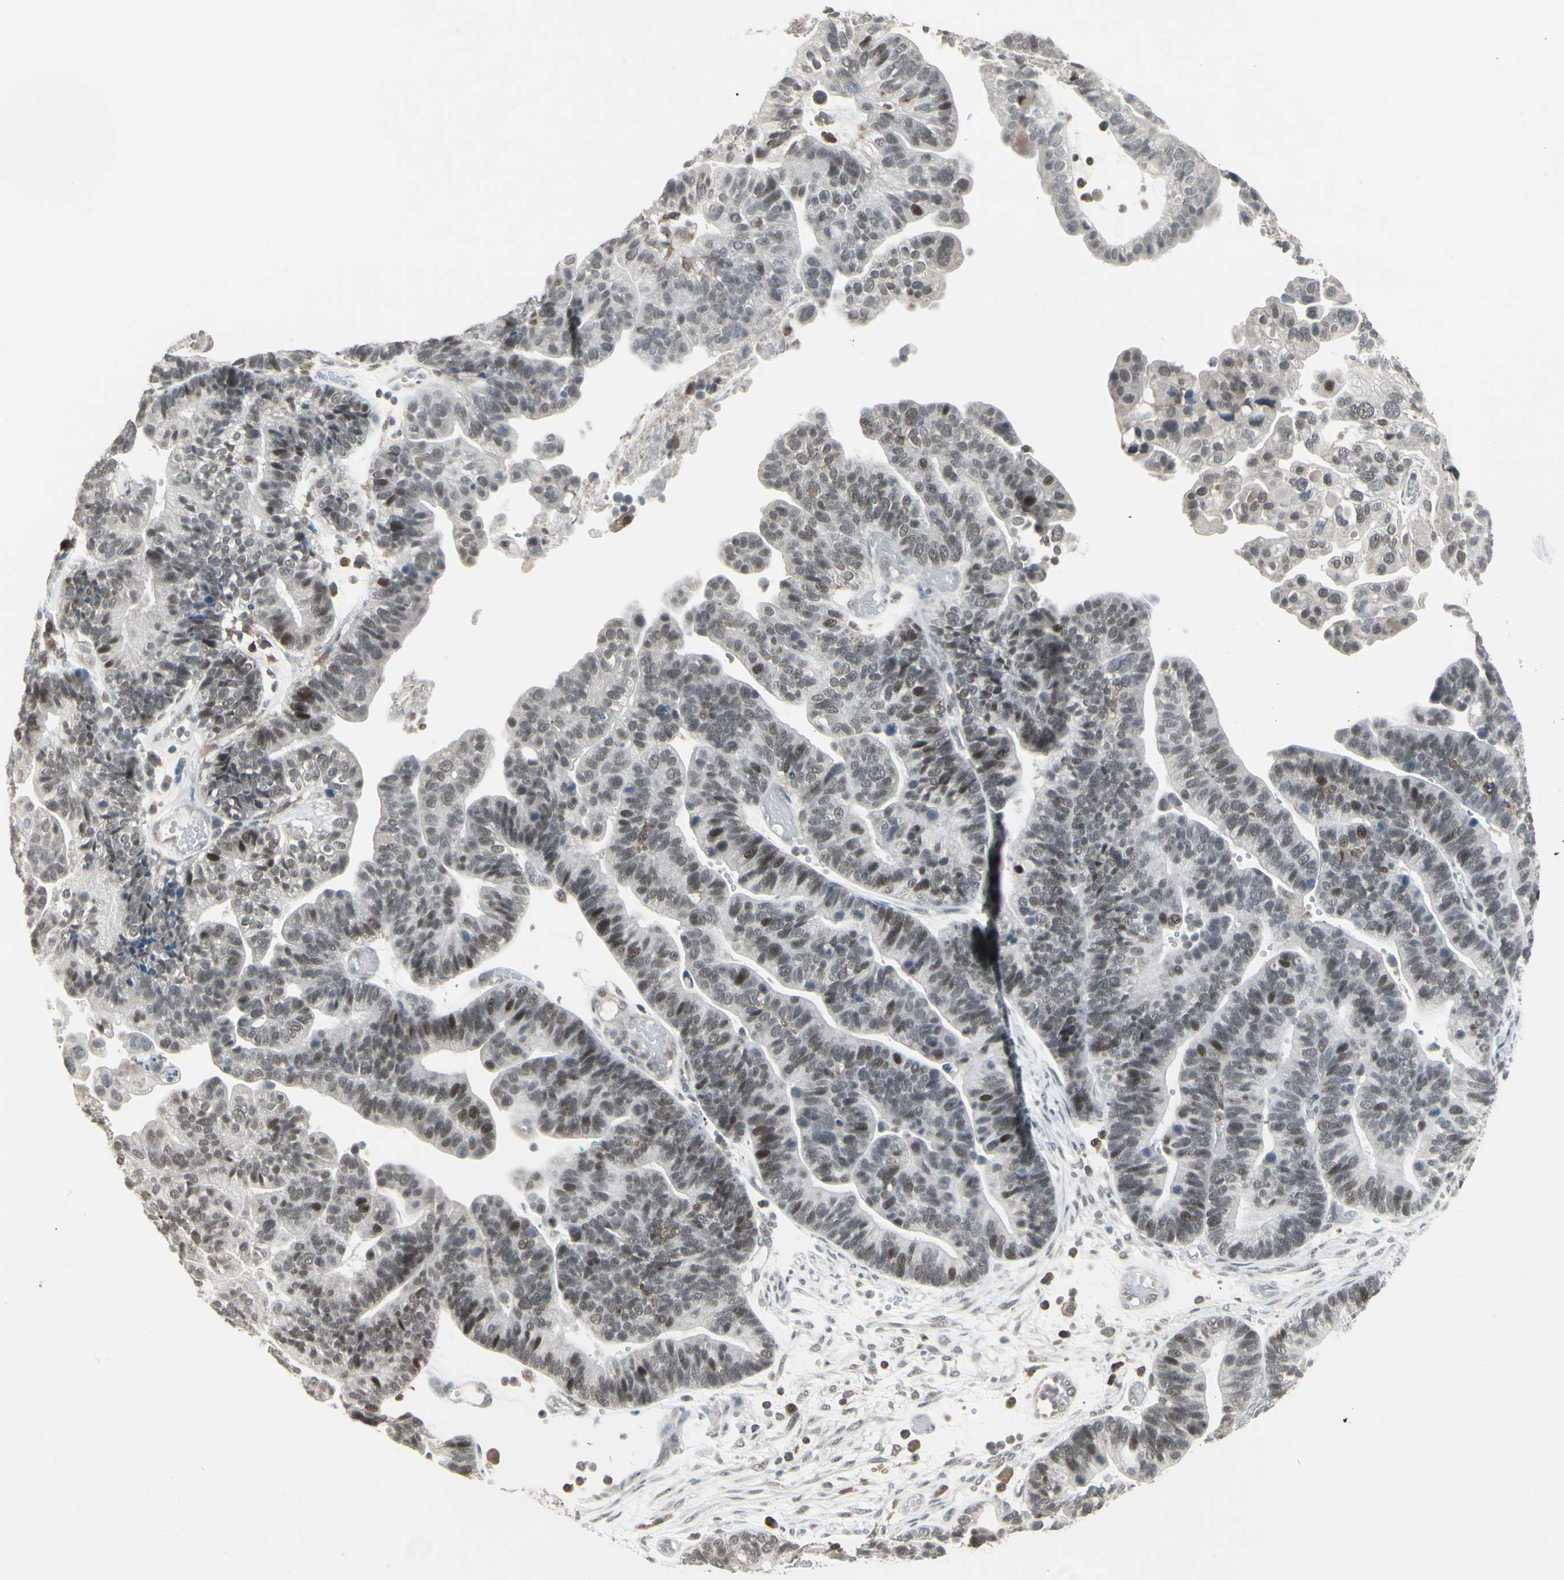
{"staining": {"intensity": "moderate", "quantity": "<25%", "location": "nuclear"}, "tissue": "ovarian cancer", "cell_type": "Tumor cells", "image_type": "cancer", "snomed": [{"axis": "morphology", "description": "Cystadenocarcinoma, serous, NOS"}, {"axis": "topography", "description": "Ovary"}], "caption": "Immunohistochemistry (IHC) image of neoplastic tissue: human ovarian cancer stained using immunohistochemistry exhibits low levels of moderate protein expression localized specifically in the nuclear of tumor cells, appearing as a nuclear brown color.", "gene": "SAMSN1", "patient": {"sex": "female", "age": 56}}